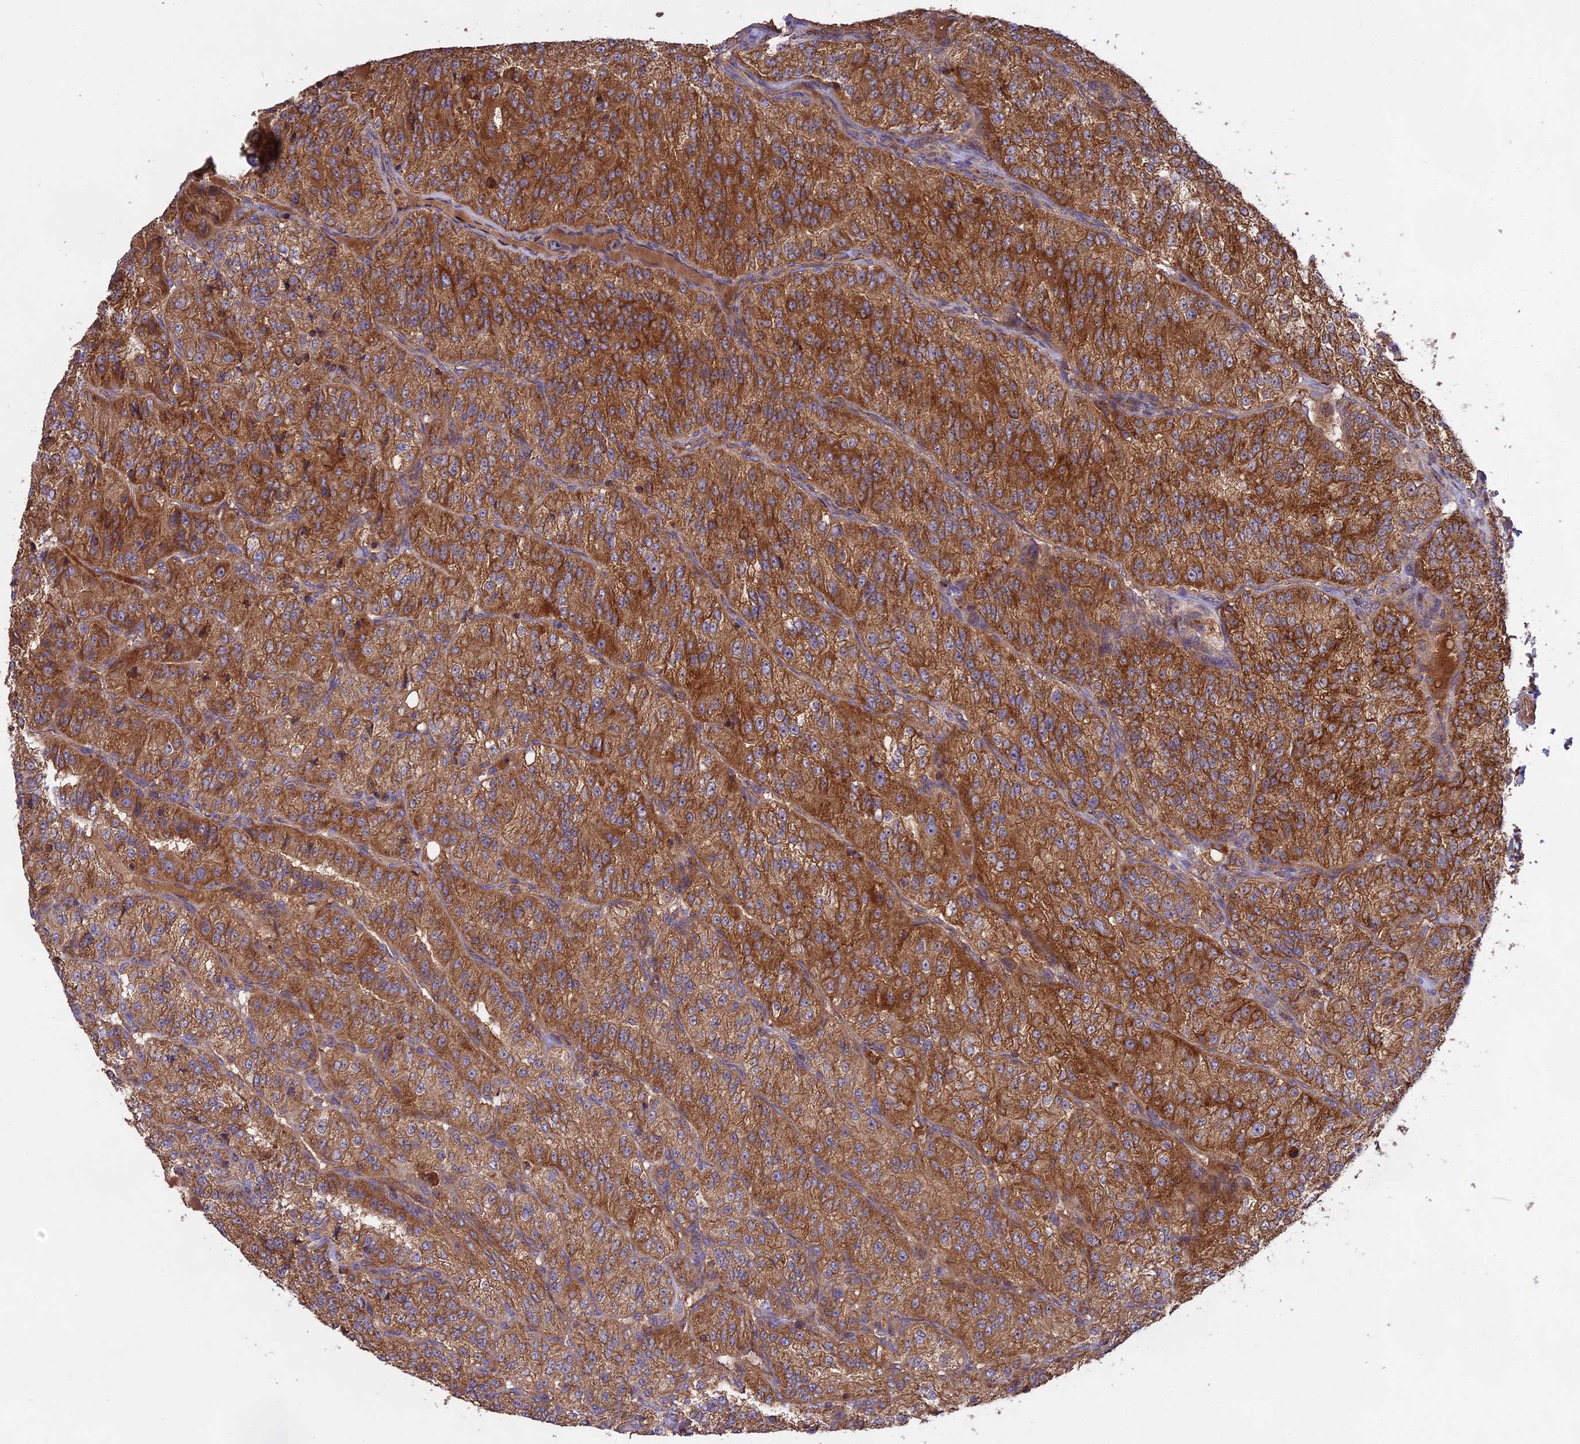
{"staining": {"intensity": "strong", "quantity": ">75%", "location": "cytoplasmic/membranous"}, "tissue": "renal cancer", "cell_type": "Tumor cells", "image_type": "cancer", "snomed": [{"axis": "morphology", "description": "Adenocarcinoma, NOS"}, {"axis": "topography", "description": "Kidney"}], "caption": "This is a micrograph of IHC staining of renal adenocarcinoma, which shows strong expression in the cytoplasmic/membranous of tumor cells.", "gene": "NUDT8", "patient": {"sex": "female", "age": 63}}